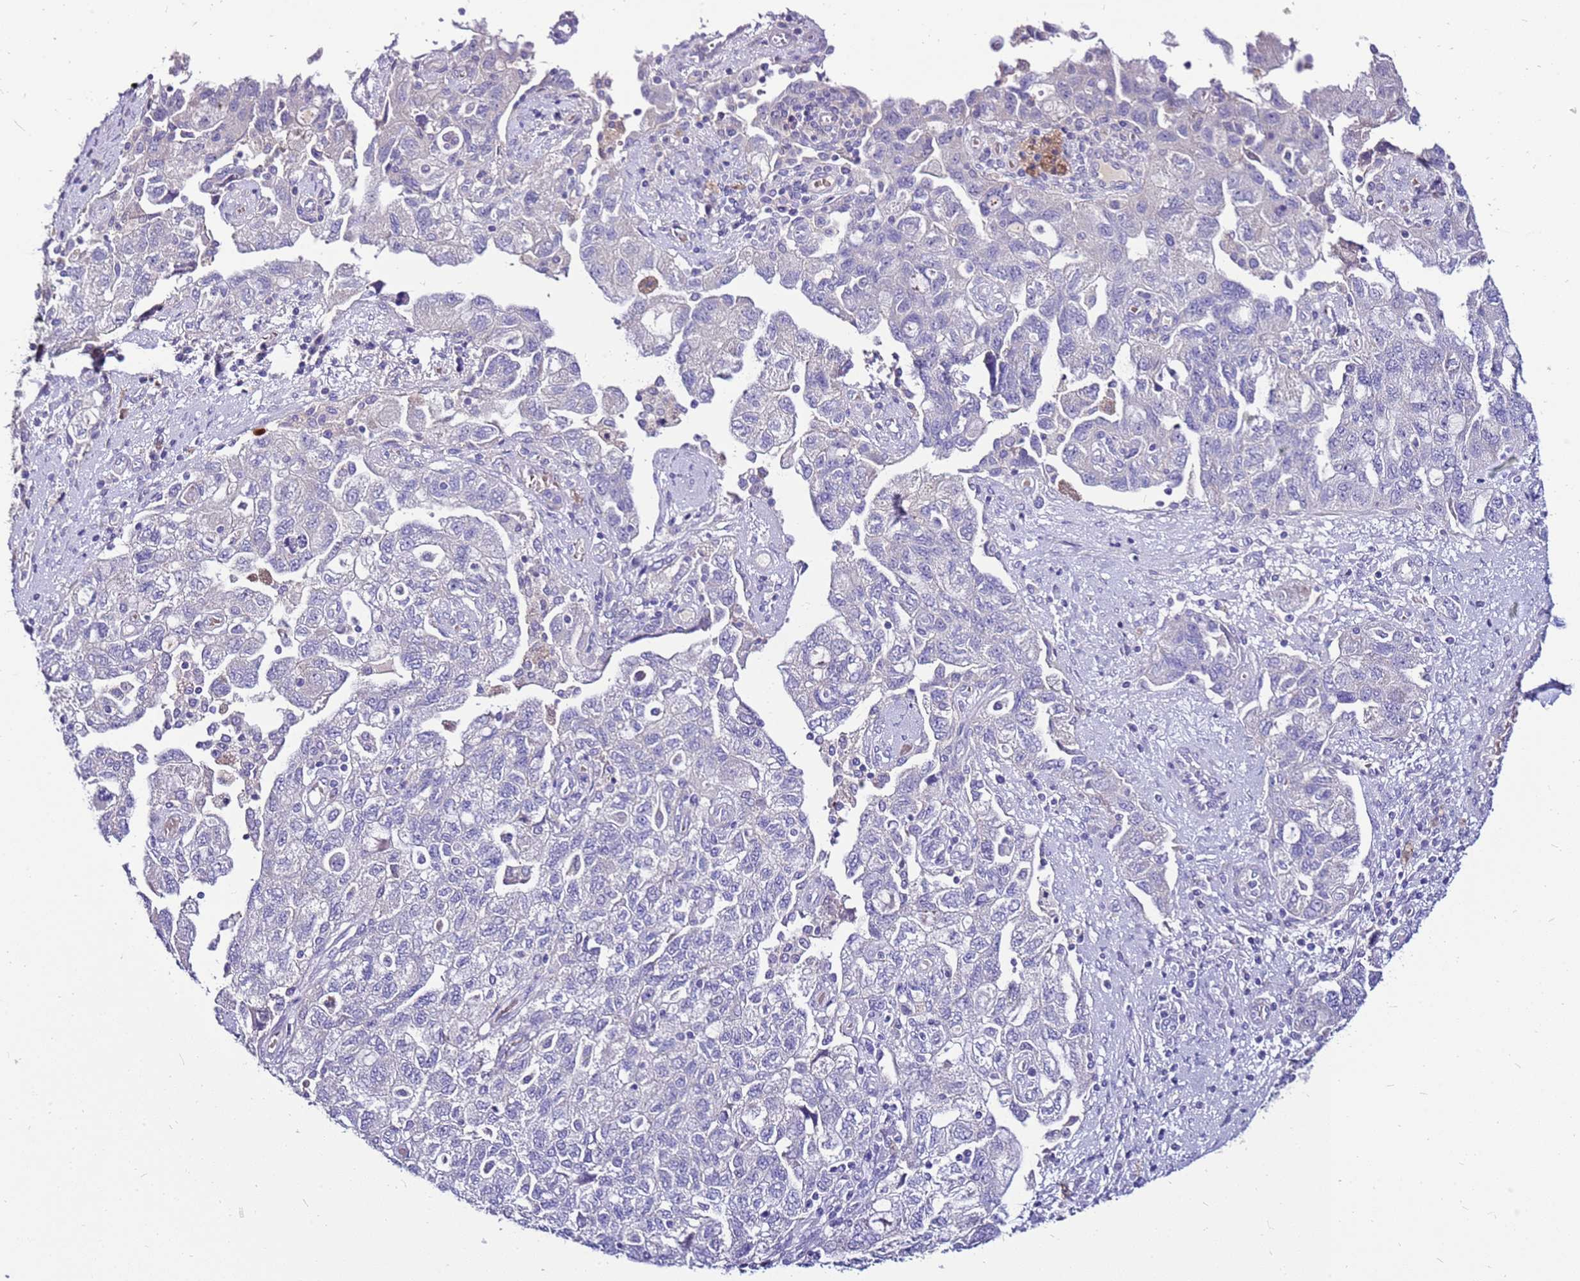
{"staining": {"intensity": "negative", "quantity": "none", "location": "none"}, "tissue": "ovarian cancer", "cell_type": "Tumor cells", "image_type": "cancer", "snomed": [{"axis": "morphology", "description": "Carcinoma, NOS"}, {"axis": "morphology", "description": "Cystadenocarcinoma, serous, NOS"}, {"axis": "topography", "description": "Ovary"}], "caption": "The micrograph exhibits no significant expression in tumor cells of ovarian carcinoma. Brightfield microscopy of immunohistochemistry (IHC) stained with DAB (brown) and hematoxylin (blue), captured at high magnification.", "gene": "DCDC2B", "patient": {"sex": "female", "age": 69}}